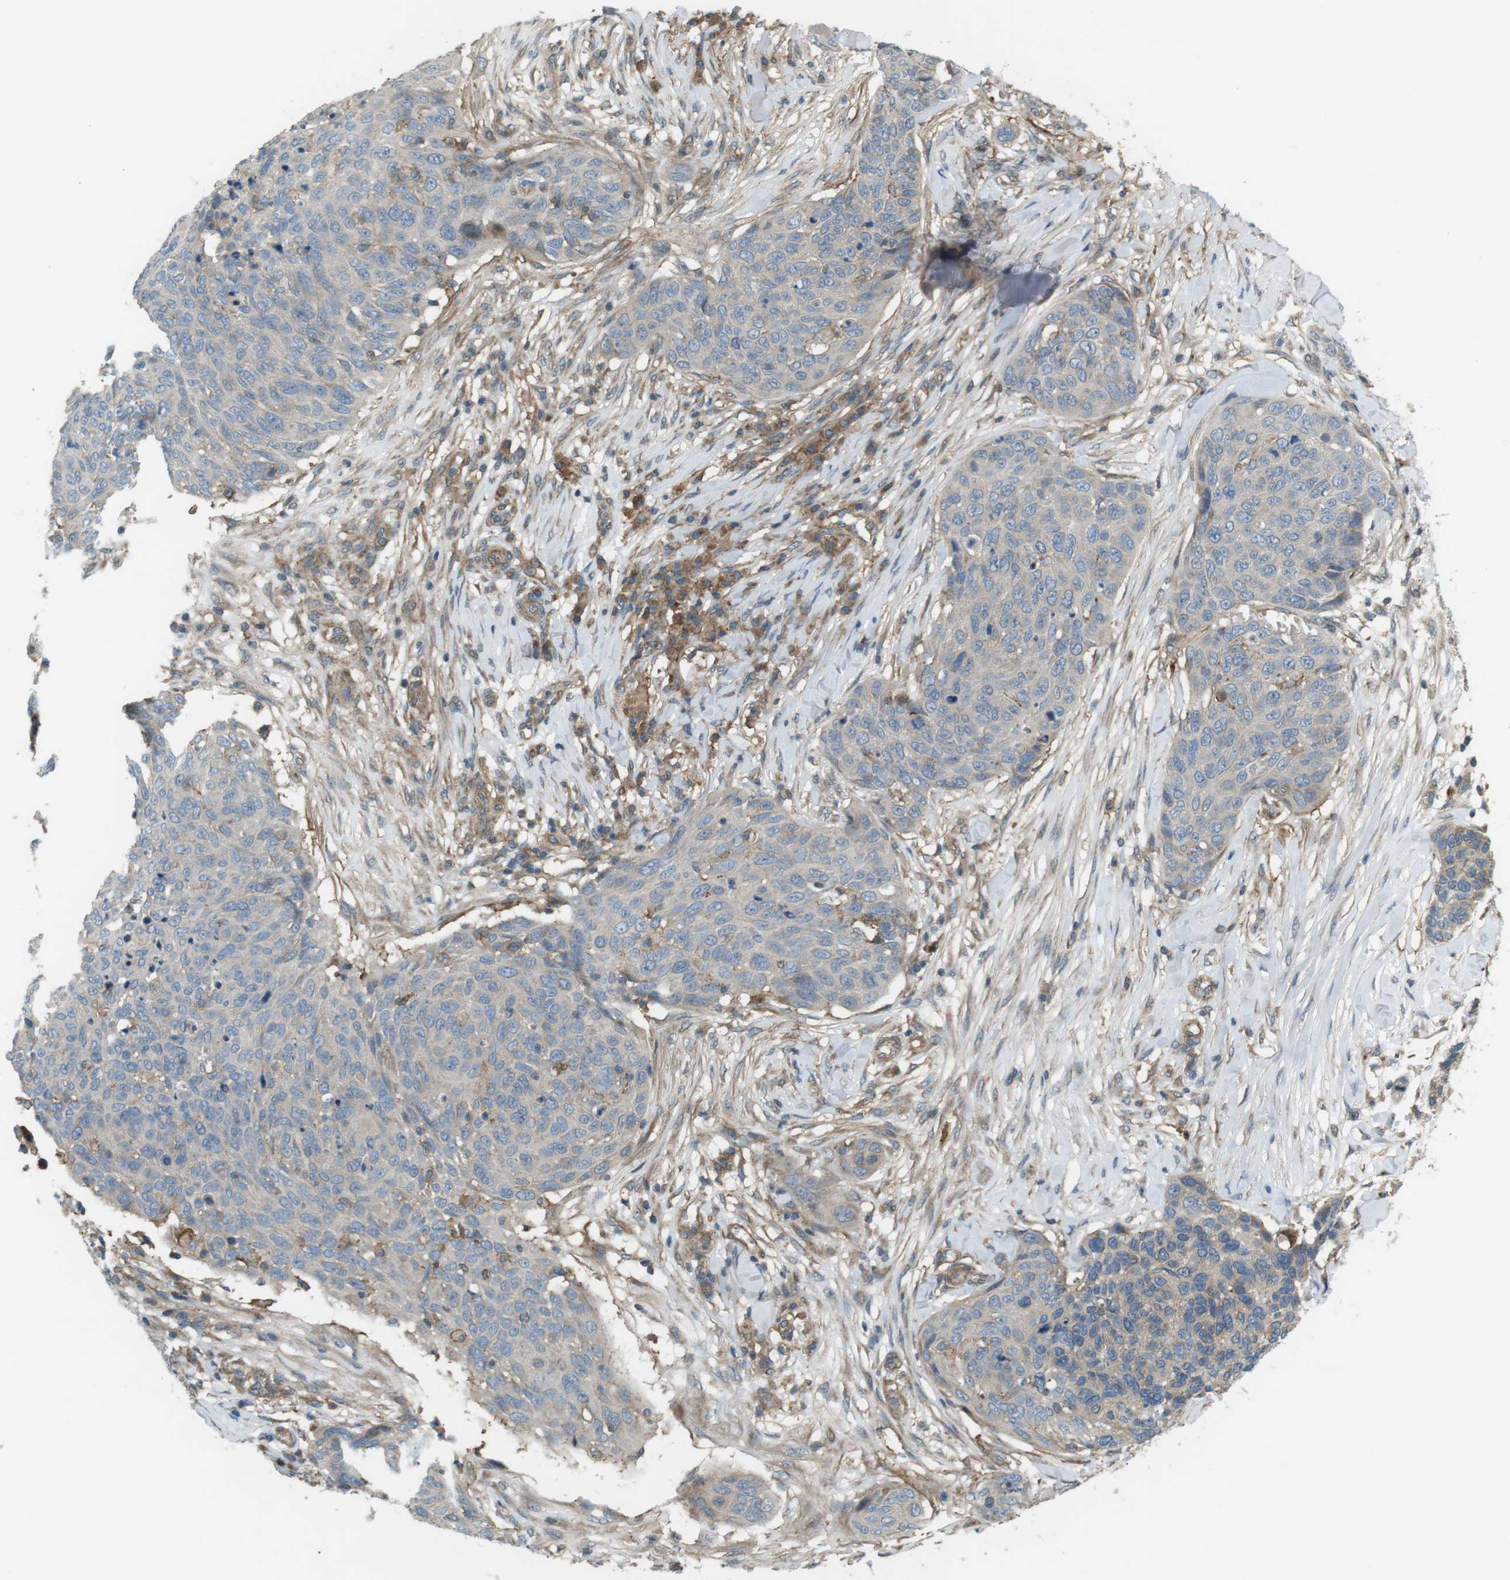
{"staining": {"intensity": "negative", "quantity": "none", "location": "none"}, "tissue": "skin cancer", "cell_type": "Tumor cells", "image_type": "cancer", "snomed": [{"axis": "morphology", "description": "Squamous cell carcinoma in situ, NOS"}, {"axis": "morphology", "description": "Squamous cell carcinoma, NOS"}, {"axis": "topography", "description": "Skin"}], "caption": "IHC histopathology image of neoplastic tissue: squamous cell carcinoma in situ (skin) stained with DAB reveals no significant protein staining in tumor cells. (Immunohistochemistry, brightfield microscopy, high magnification).", "gene": "DDAH2", "patient": {"sex": "male", "age": 93}}